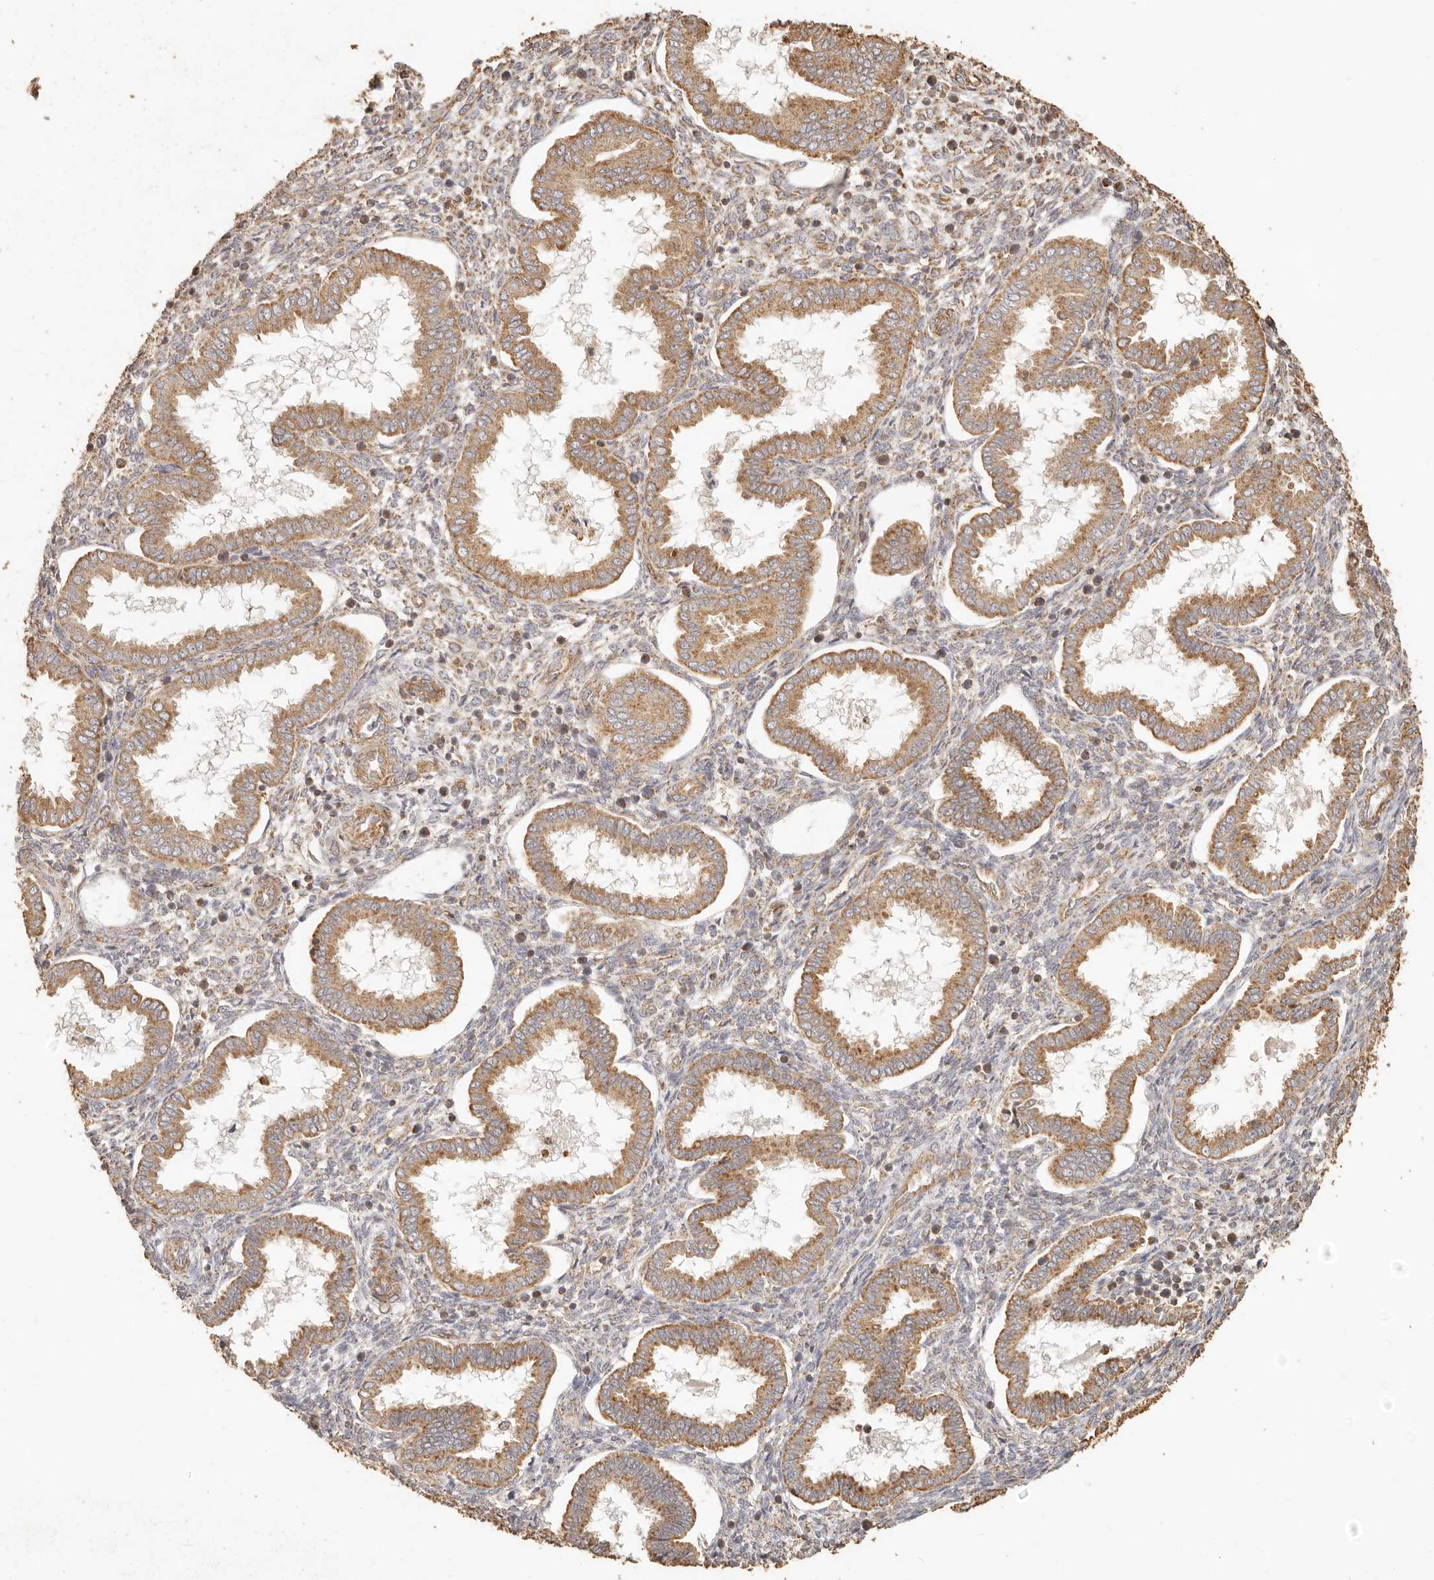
{"staining": {"intensity": "weak", "quantity": ">75%", "location": "cytoplasmic/membranous"}, "tissue": "endometrium", "cell_type": "Cells in endometrial stroma", "image_type": "normal", "snomed": [{"axis": "morphology", "description": "Normal tissue, NOS"}, {"axis": "topography", "description": "Endometrium"}], "caption": "This histopathology image displays immunohistochemistry staining of benign human endometrium, with low weak cytoplasmic/membranous staining in approximately >75% of cells in endometrial stroma.", "gene": "PTPN22", "patient": {"sex": "female", "age": 24}}